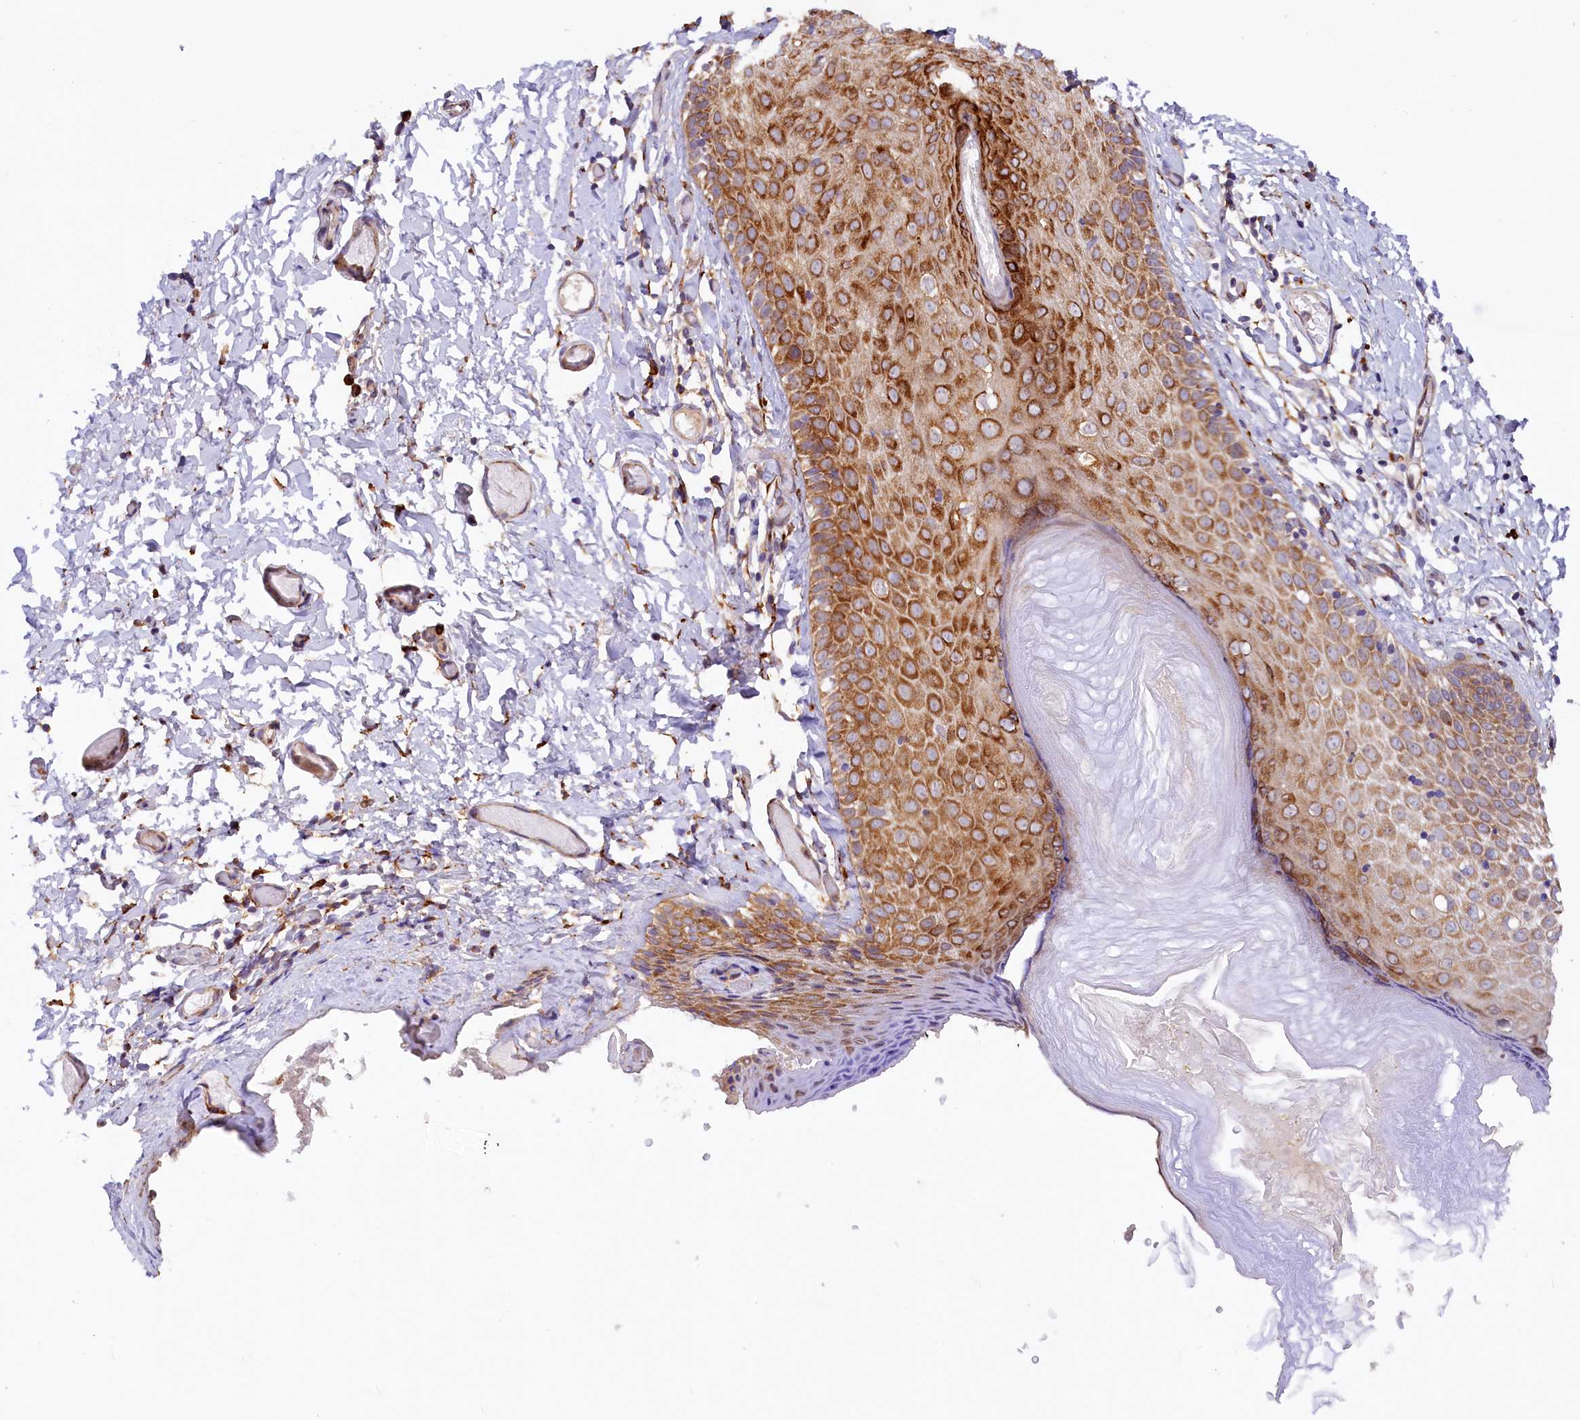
{"staining": {"intensity": "moderate", "quantity": ">75%", "location": "cytoplasmic/membranous"}, "tissue": "skin", "cell_type": "Epidermal cells", "image_type": "normal", "snomed": [{"axis": "morphology", "description": "Normal tissue, NOS"}, {"axis": "topography", "description": "Adipose tissue"}, {"axis": "topography", "description": "Vascular tissue"}, {"axis": "topography", "description": "Vulva"}, {"axis": "topography", "description": "Peripheral nerve tissue"}], "caption": "Protein staining of unremarkable skin shows moderate cytoplasmic/membranous staining in about >75% of epidermal cells.", "gene": "SSC5D", "patient": {"sex": "female", "age": 86}}